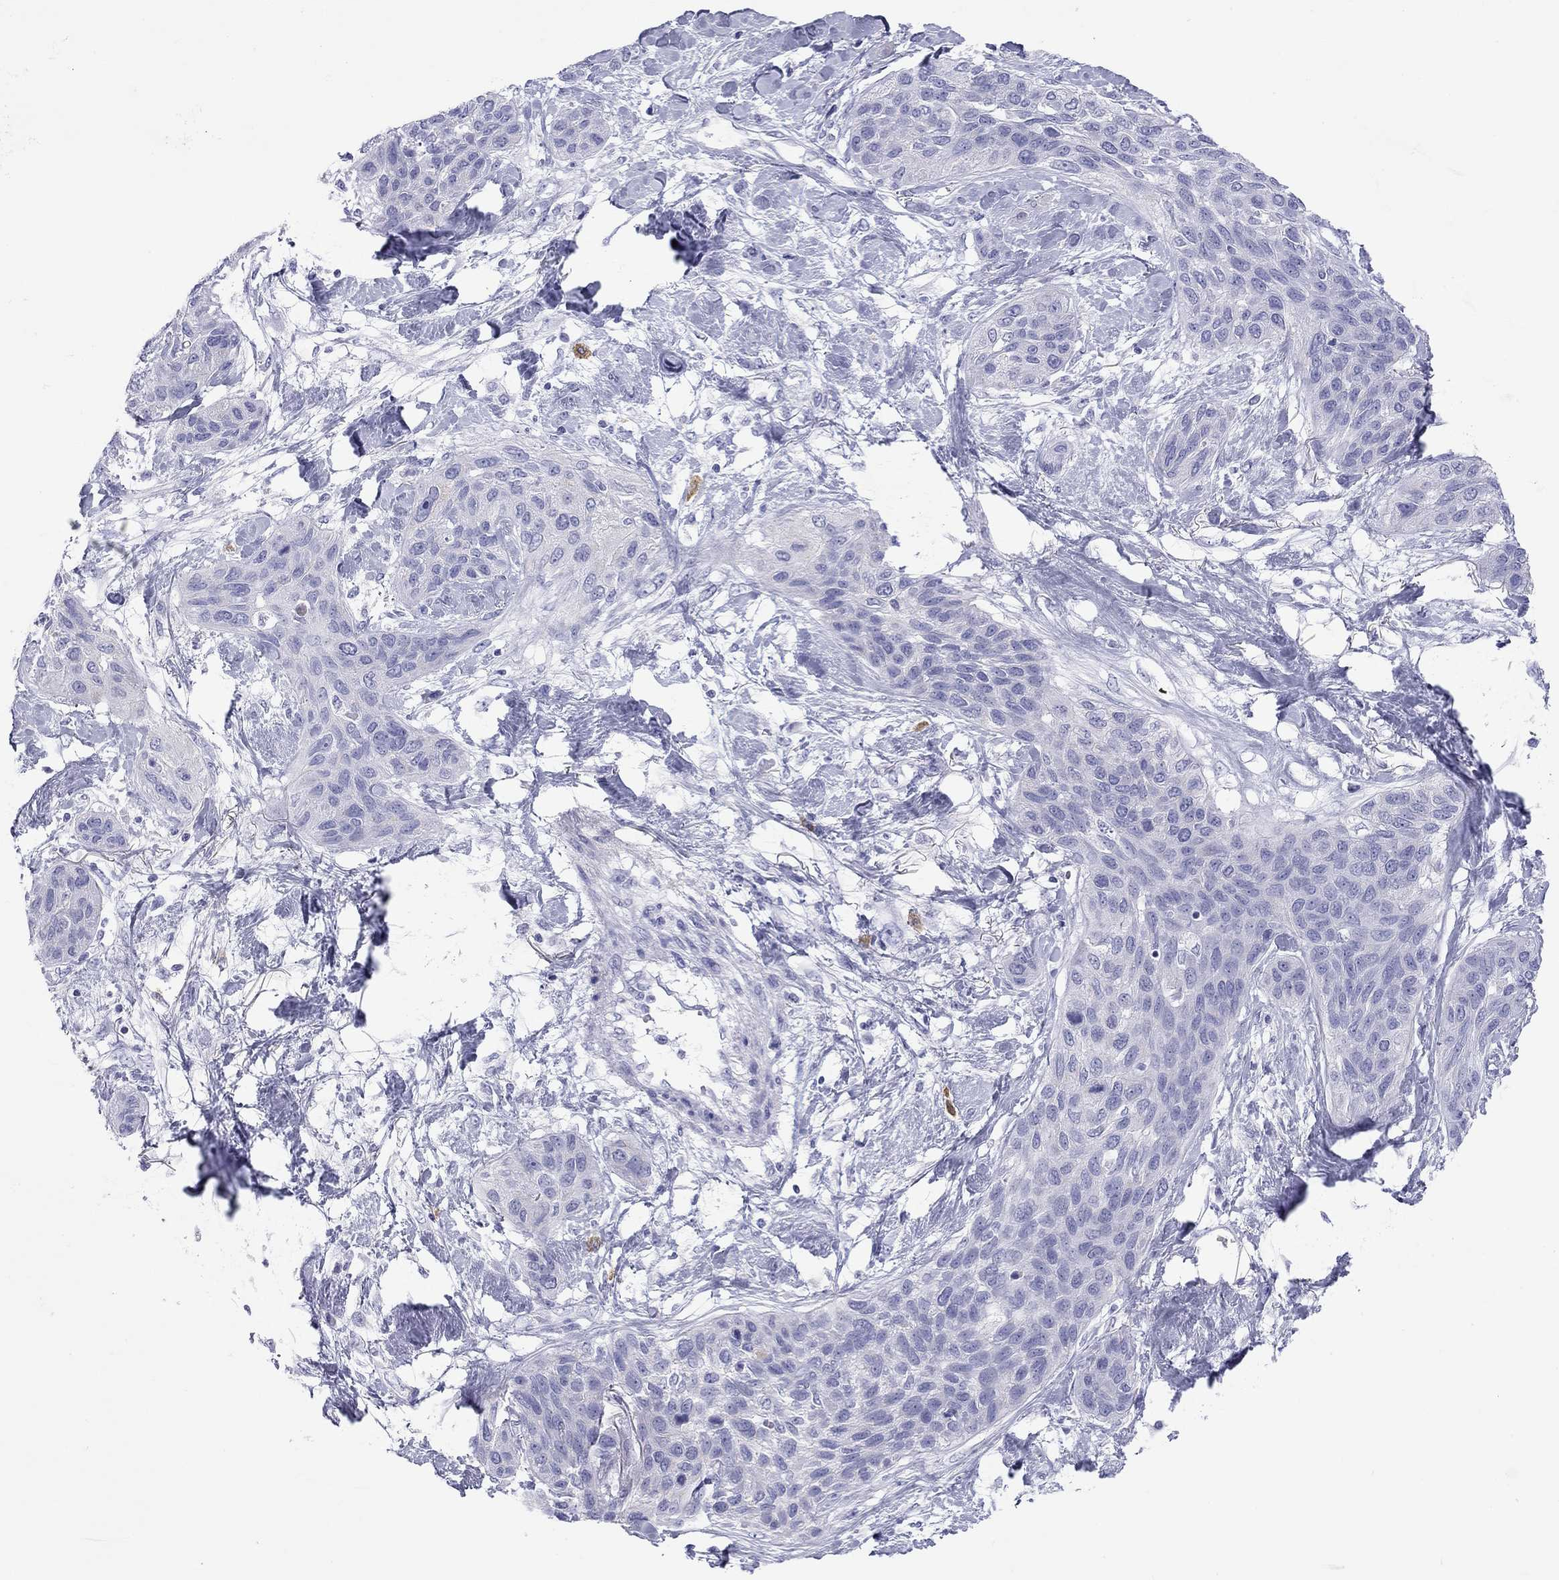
{"staining": {"intensity": "negative", "quantity": "none", "location": "none"}, "tissue": "lung cancer", "cell_type": "Tumor cells", "image_type": "cancer", "snomed": [{"axis": "morphology", "description": "Squamous cell carcinoma, NOS"}, {"axis": "topography", "description": "Lung"}], "caption": "Squamous cell carcinoma (lung) was stained to show a protein in brown. There is no significant staining in tumor cells.", "gene": "DPY19L2", "patient": {"sex": "female", "age": 70}}